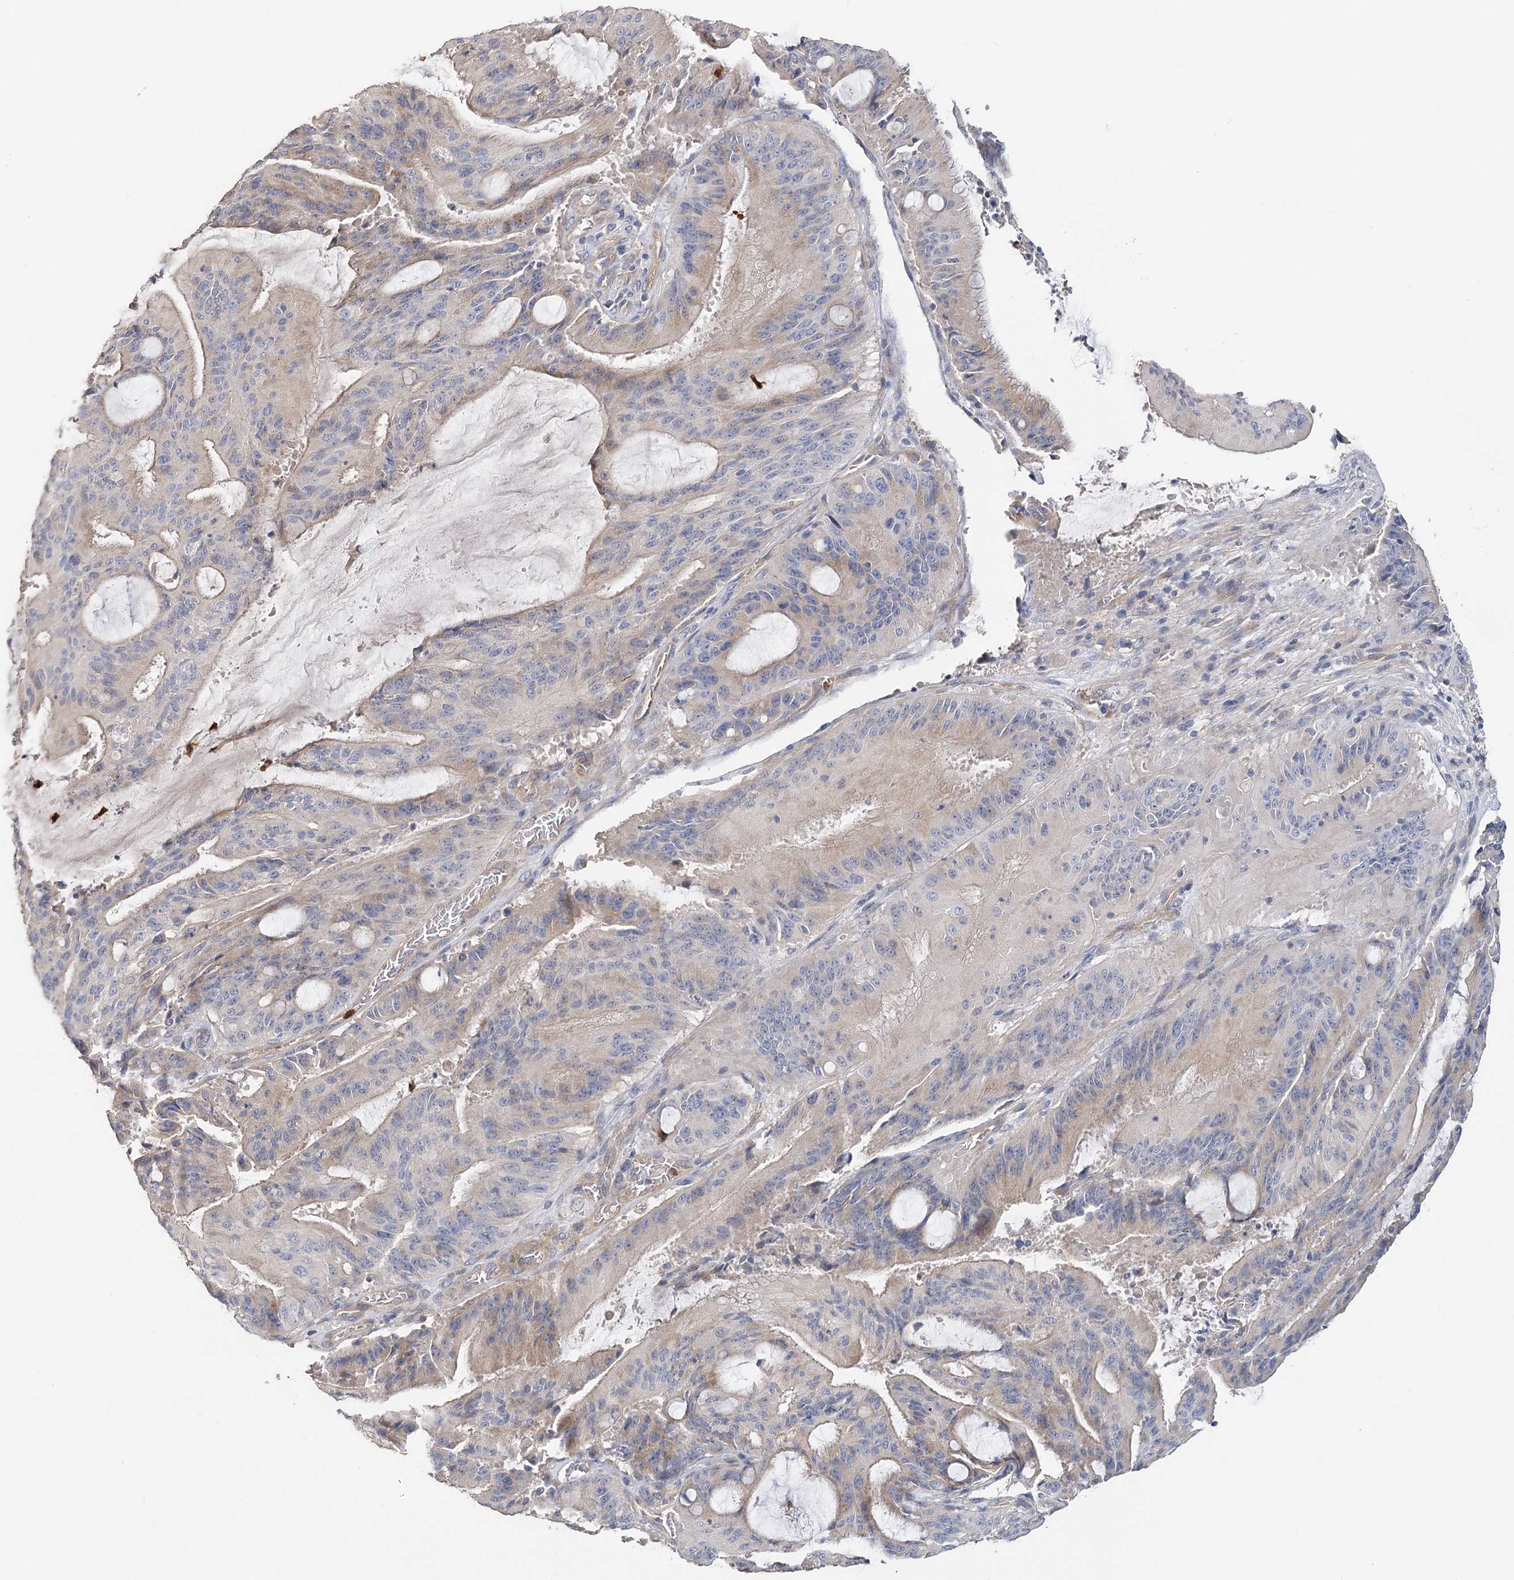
{"staining": {"intensity": "negative", "quantity": "none", "location": "none"}, "tissue": "liver cancer", "cell_type": "Tumor cells", "image_type": "cancer", "snomed": [{"axis": "morphology", "description": "Normal tissue, NOS"}, {"axis": "morphology", "description": "Cholangiocarcinoma"}, {"axis": "topography", "description": "Liver"}, {"axis": "topography", "description": "Peripheral nerve tissue"}], "caption": "Protein analysis of liver cancer displays no significant expression in tumor cells.", "gene": "EPB41L5", "patient": {"sex": "female", "age": 73}}